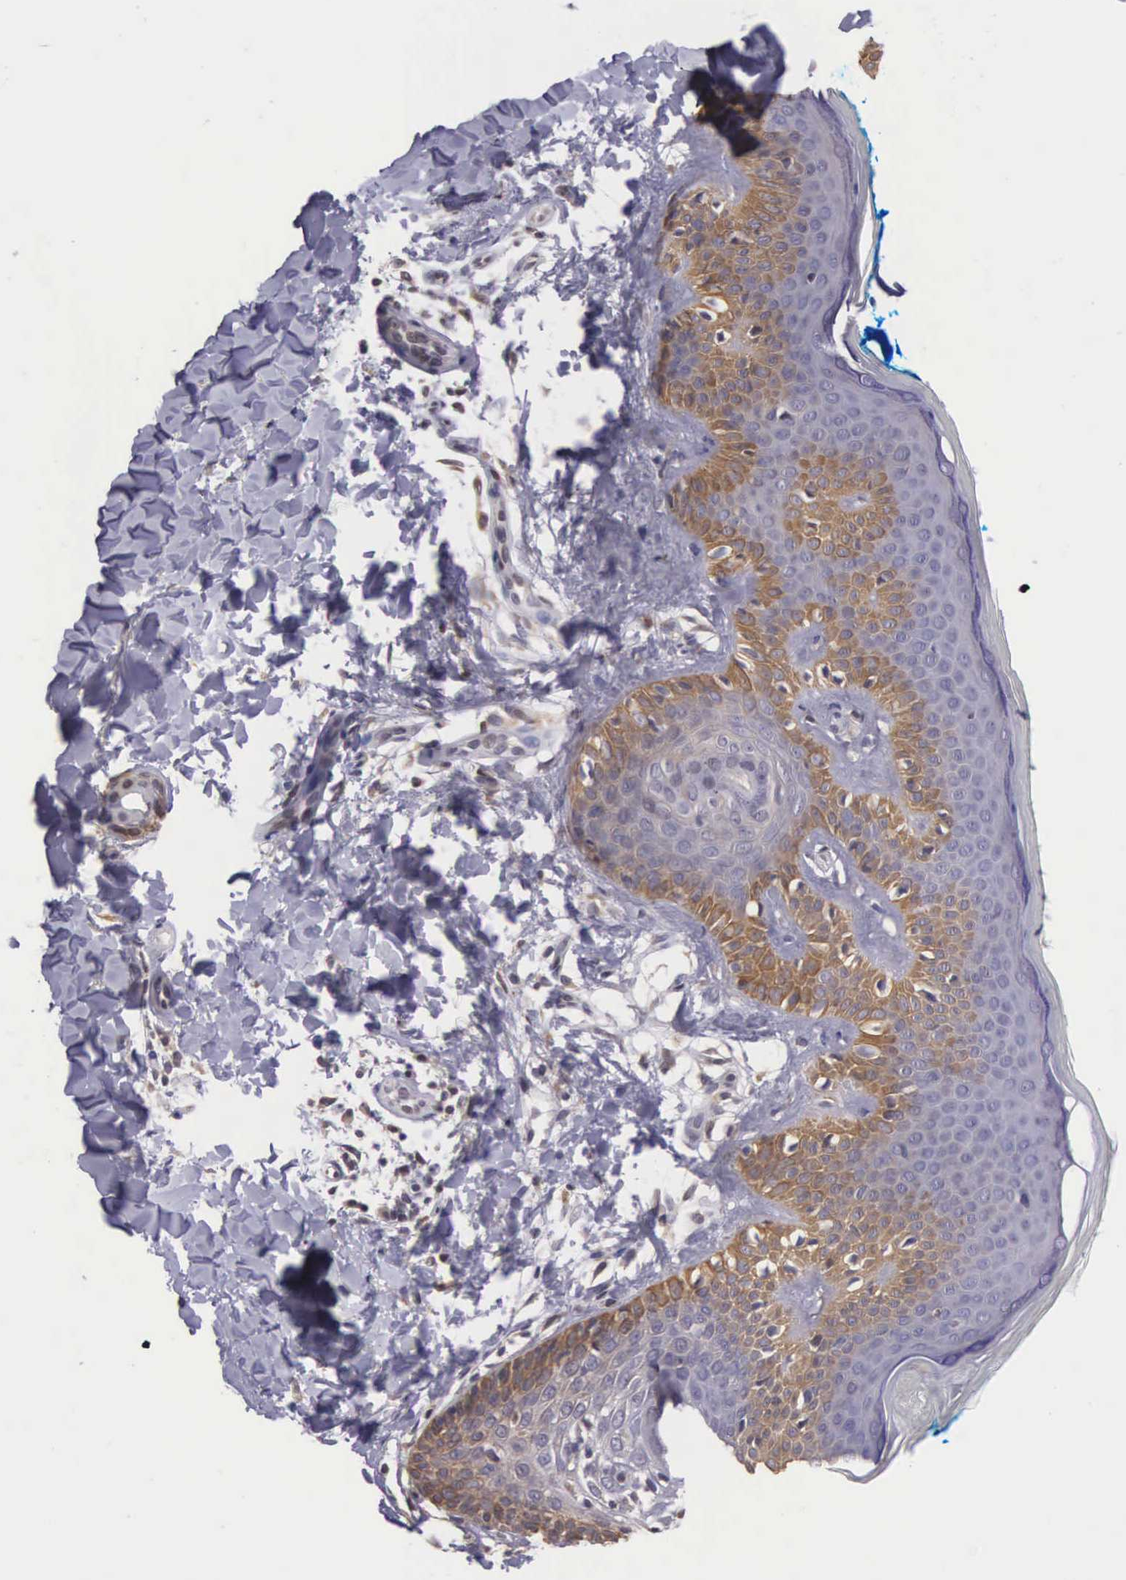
{"staining": {"intensity": "negative", "quantity": "none", "location": "none"}, "tissue": "skin", "cell_type": "Fibroblasts", "image_type": "normal", "snomed": [{"axis": "morphology", "description": "Normal tissue, NOS"}, {"axis": "topography", "description": "Skin"}], "caption": "Immunohistochemistry (IHC) photomicrograph of normal human skin stained for a protein (brown), which exhibits no staining in fibroblasts. (Brightfield microscopy of DAB IHC at high magnification).", "gene": "SLC25A21", "patient": {"sex": "female", "age": 56}}